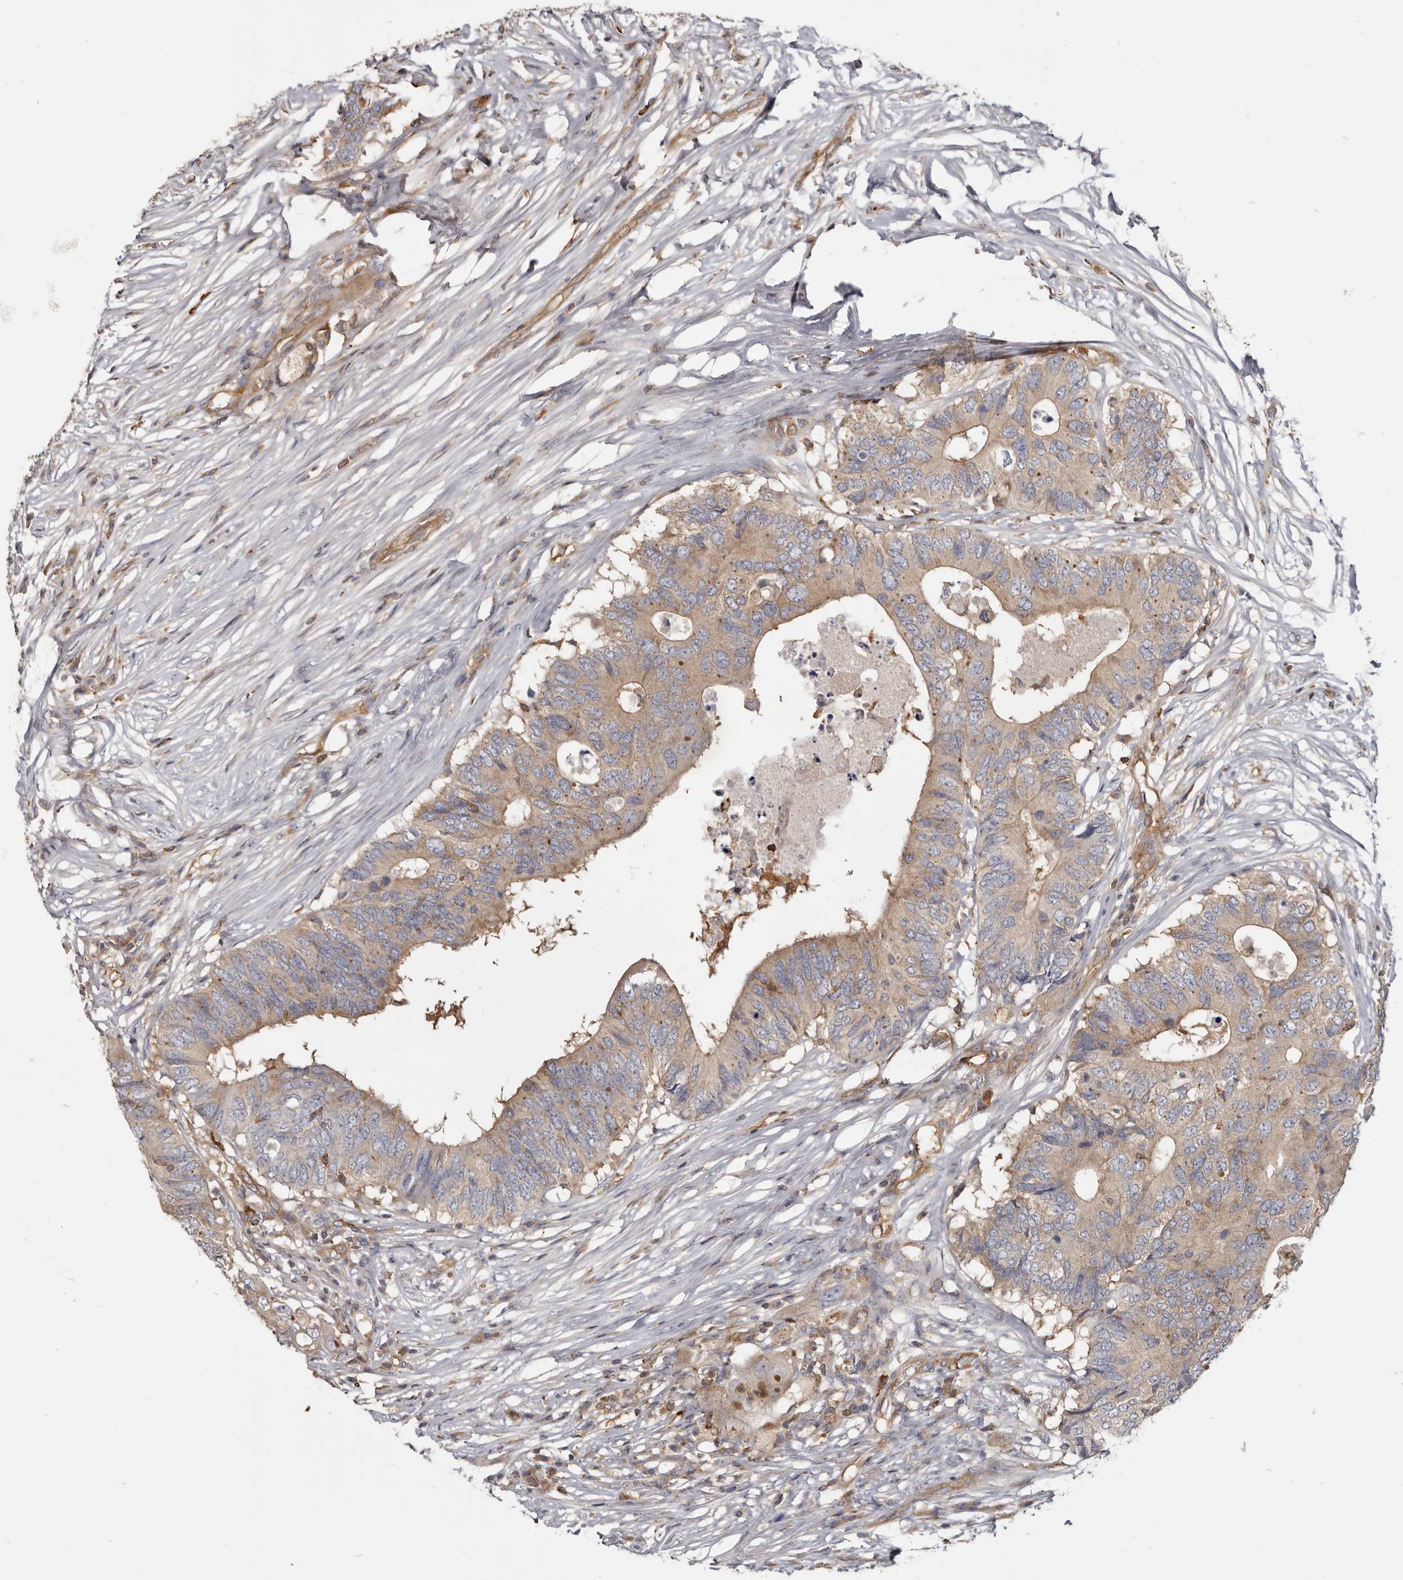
{"staining": {"intensity": "moderate", "quantity": ">75%", "location": "cytoplasmic/membranous"}, "tissue": "colorectal cancer", "cell_type": "Tumor cells", "image_type": "cancer", "snomed": [{"axis": "morphology", "description": "Adenocarcinoma, NOS"}, {"axis": "topography", "description": "Colon"}], "caption": "Human colorectal adenocarcinoma stained for a protein (brown) reveals moderate cytoplasmic/membranous positive staining in approximately >75% of tumor cells.", "gene": "CBL", "patient": {"sex": "male", "age": 71}}